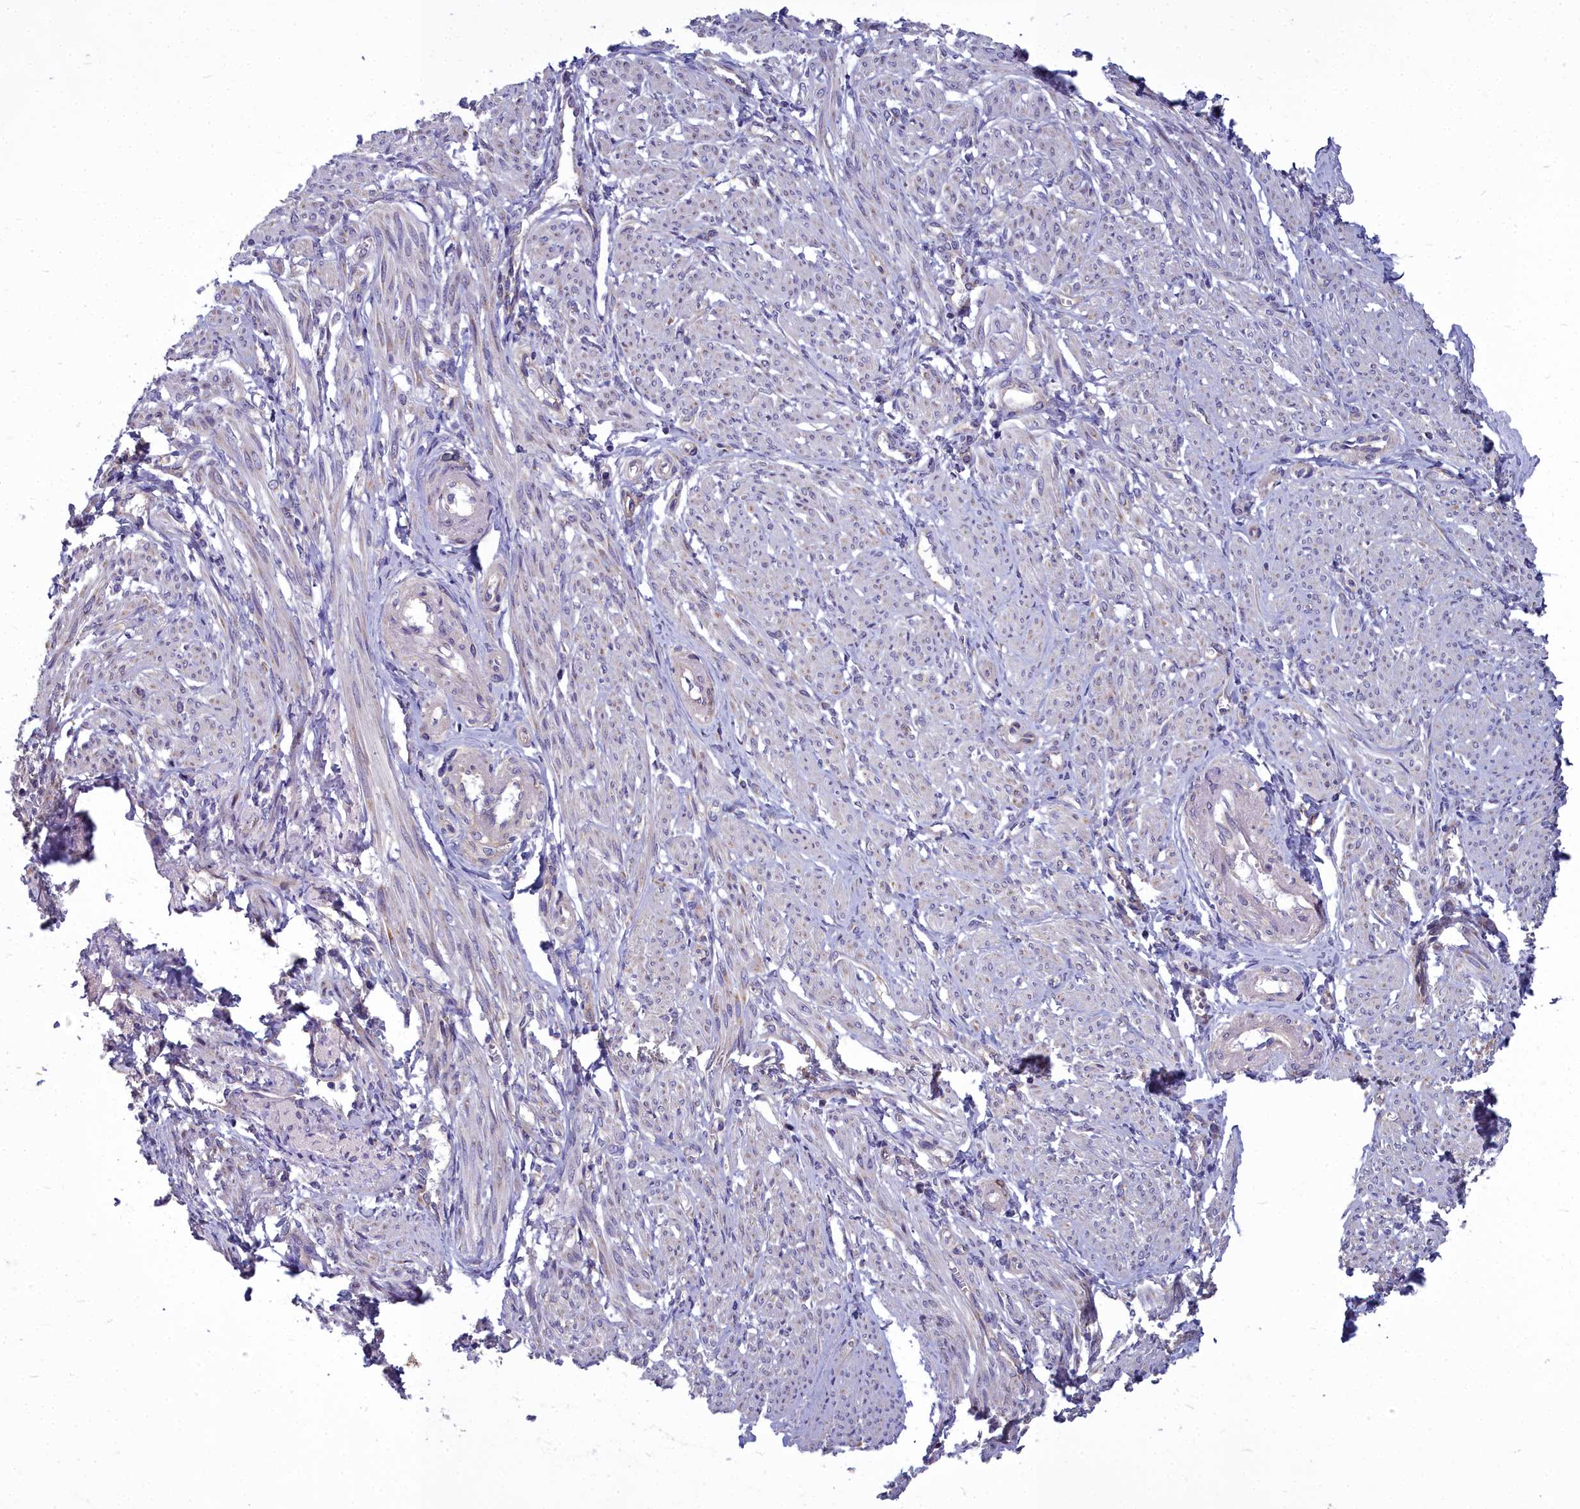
{"staining": {"intensity": "weak", "quantity": "25%-75%", "location": "cytoplasmic/membranous"}, "tissue": "smooth muscle", "cell_type": "Smooth muscle cells", "image_type": "normal", "snomed": [{"axis": "morphology", "description": "Normal tissue, NOS"}, {"axis": "topography", "description": "Smooth muscle"}], "caption": "The immunohistochemical stain labels weak cytoplasmic/membranous staining in smooth muscle cells of unremarkable smooth muscle. The staining is performed using DAB (3,3'-diaminobenzidine) brown chromogen to label protein expression. The nuclei are counter-stained blue using hematoxylin.", "gene": "COX20", "patient": {"sex": "female", "age": 39}}